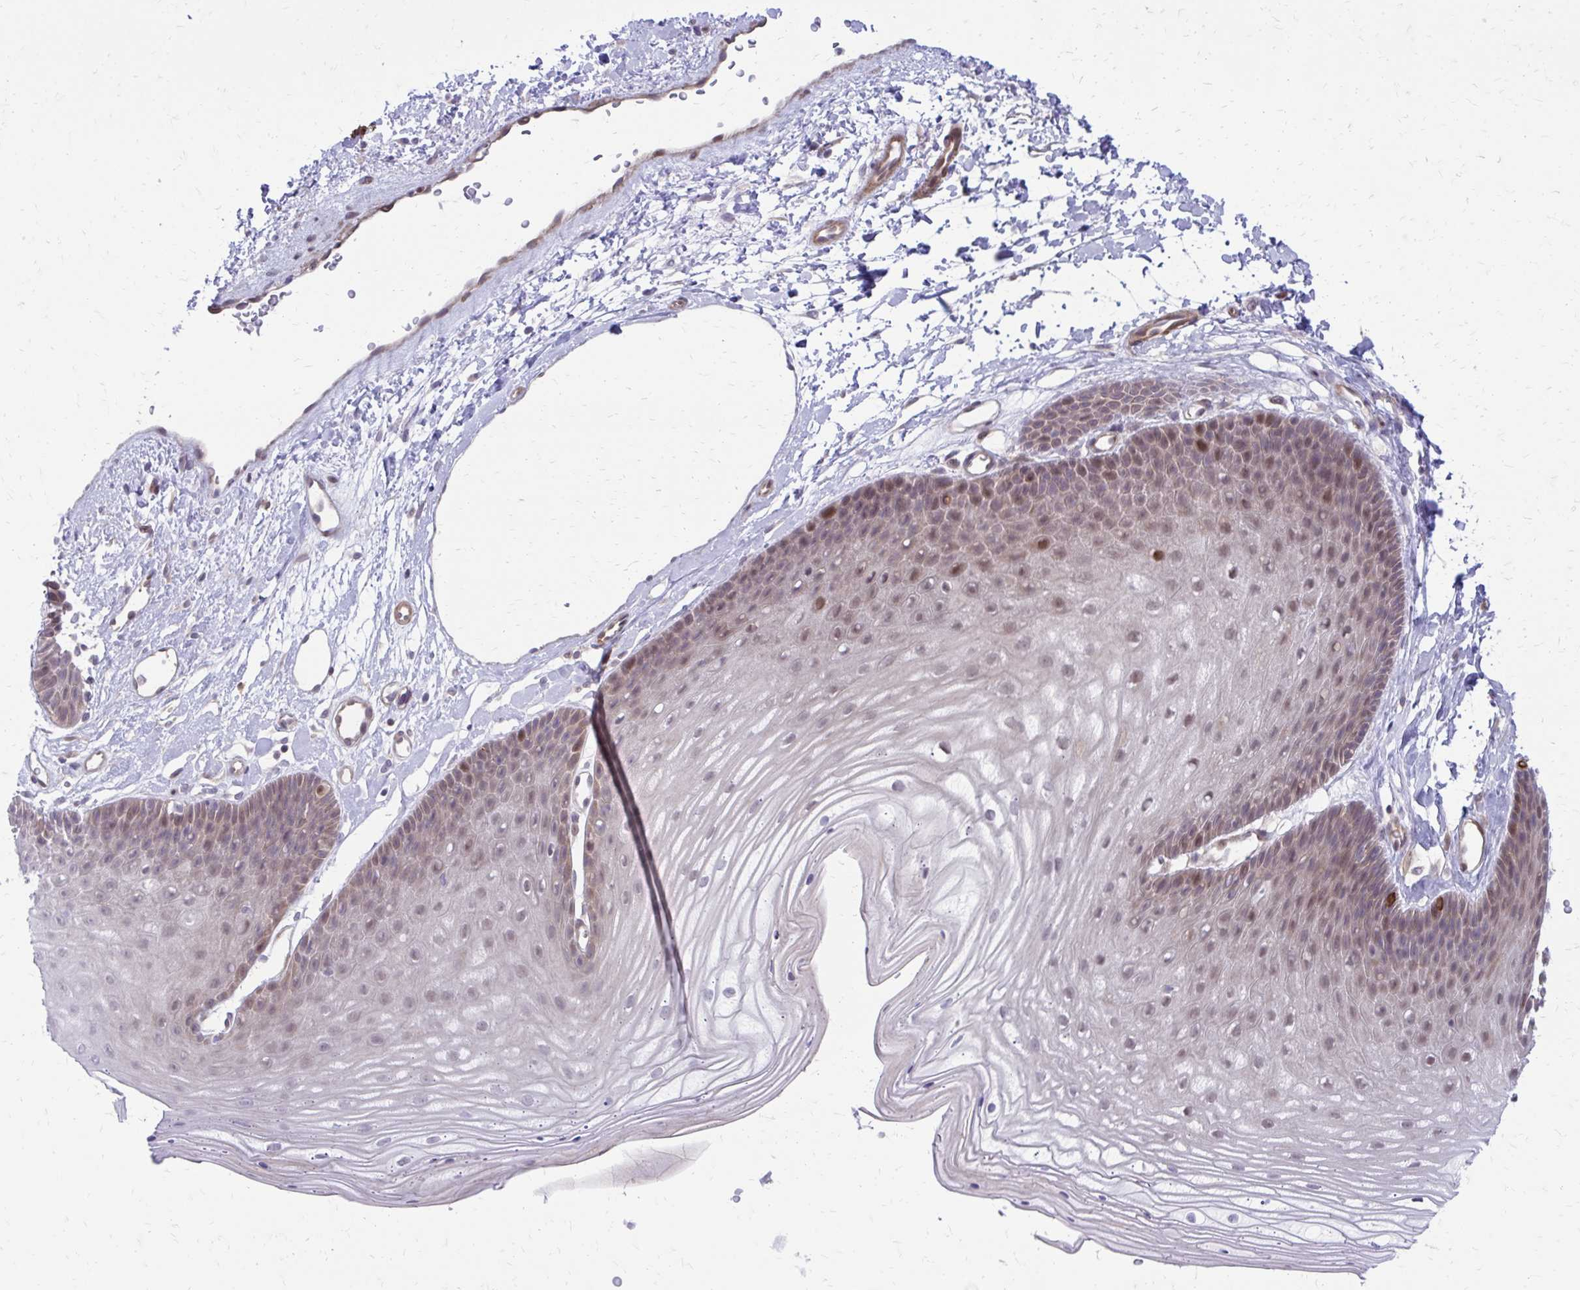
{"staining": {"intensity": "moderate", "quantity": "<25%", "location": "cytoplasmic/membranous,nuclear"}, "tissue": "skin", "cell_type": "Epidermal cells", "image_type": "normal", "snomed": [{"axis": "morphology", "description": "Normal tissue, NOS"}, {"axis": "topography", "description": "Anal"}], "caption": "An immunohistochemistry (IHC) micrograph of normal tissue is shown. Protein staining in brown highlights moderate cytoplasmic/membranous,nuclear positivity in skin within epidermal cells. (DAB (3,3'-diaminobenzidine) IHC with brightfield microscopy, high magnification).", "gene": "ANKRD30B", "patient": {"sex": "male", "age": 53}}